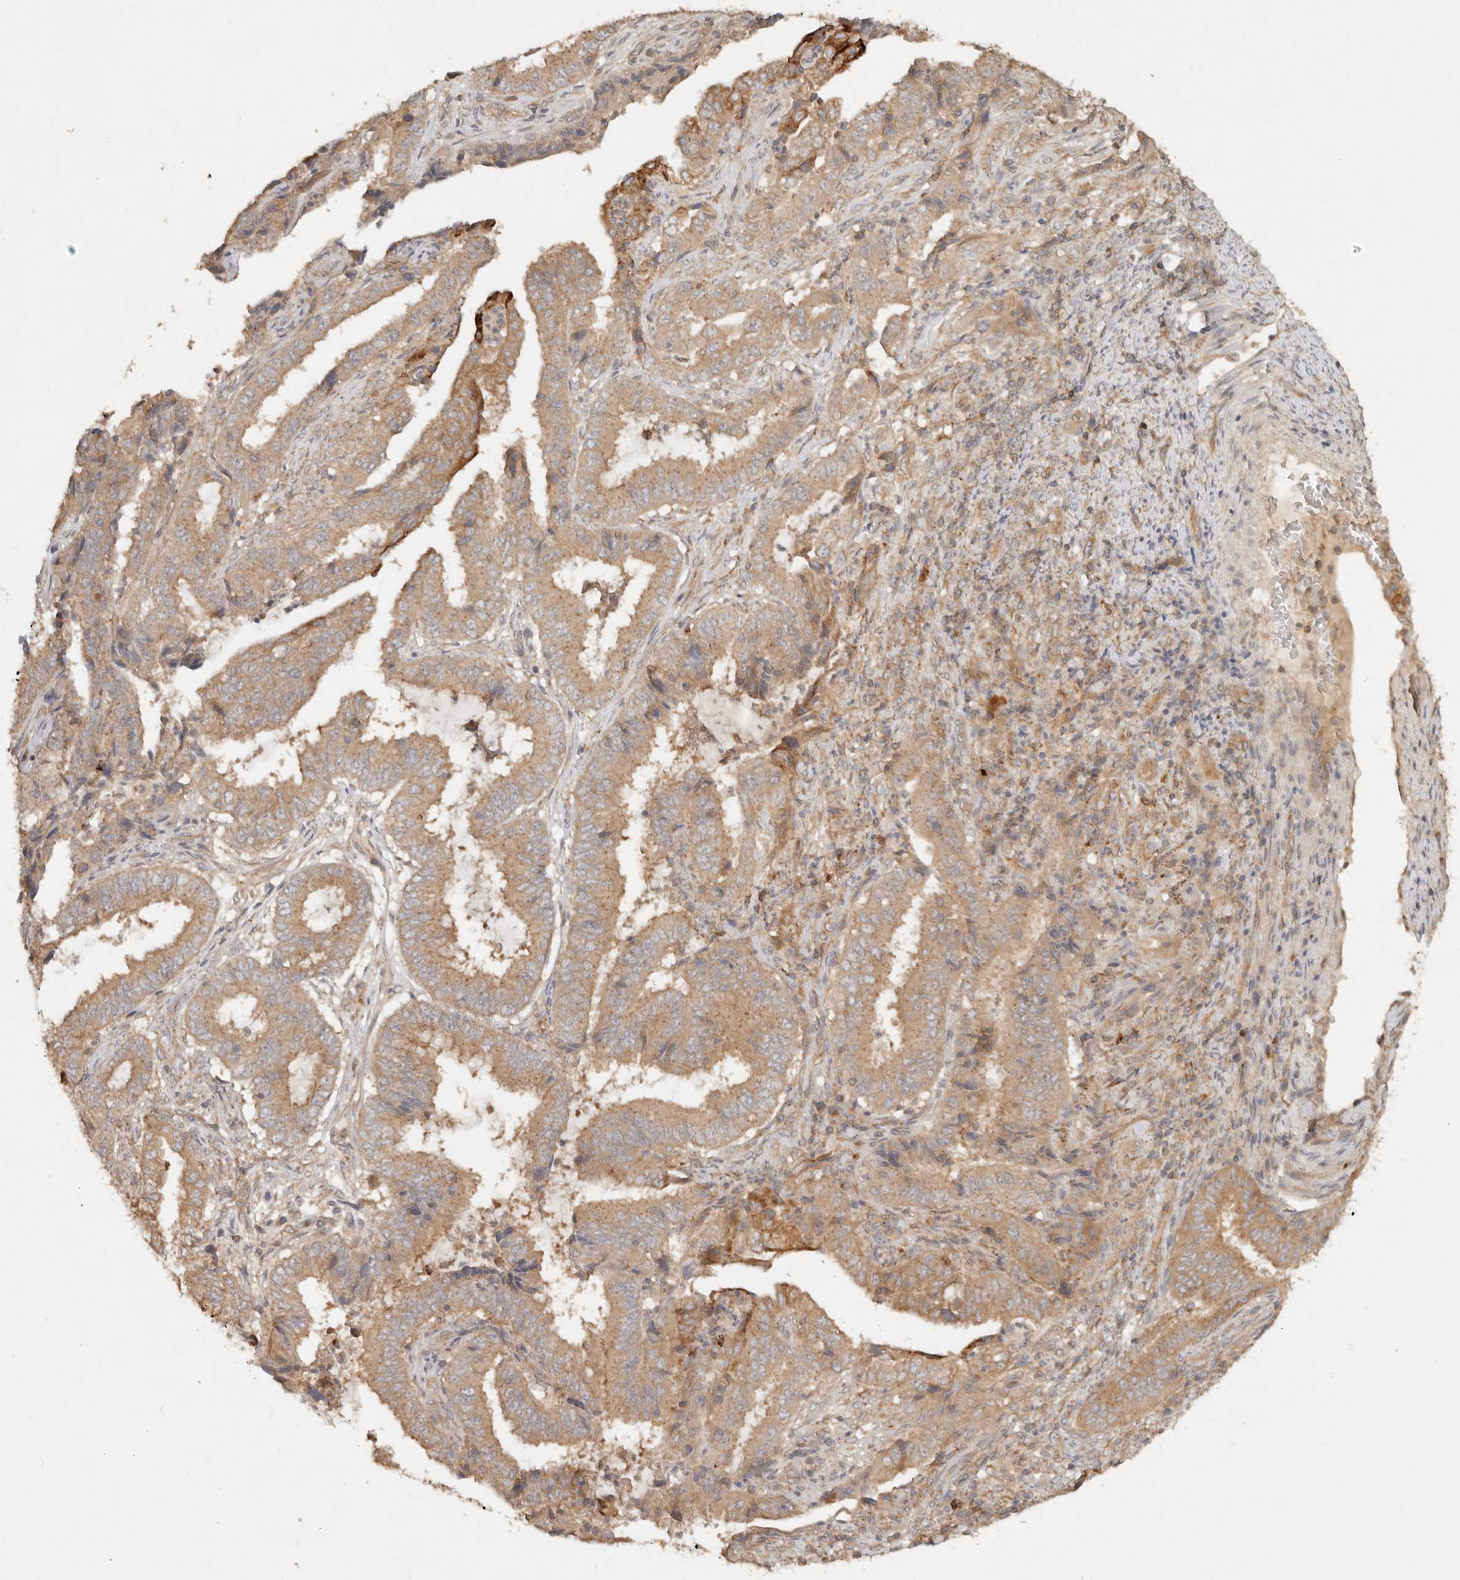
{"staining": {"intensity": "moderate", "quantity": ">75%", "location": "cytoplasmic/membranous"}, "tissue": "endometrial cancer", "cell_type": "Tumor cells", "image_type": "cancer", "snomed": [{"axis": "morphology", "description": "Adenocarcinoma, NOS"}, {"axis": "topography", "description": "Endometrium"}], "caption": "Moderate cytoplasmic/membranous protein staining is present in approximately >75% of tumor cells in endometrial cancer (adenocarcinoma). (Brightfield microscopy of DAB IHC at high magnification).", "gene": "HECTD3", "patient": {"sex": "female", "age": 51}}